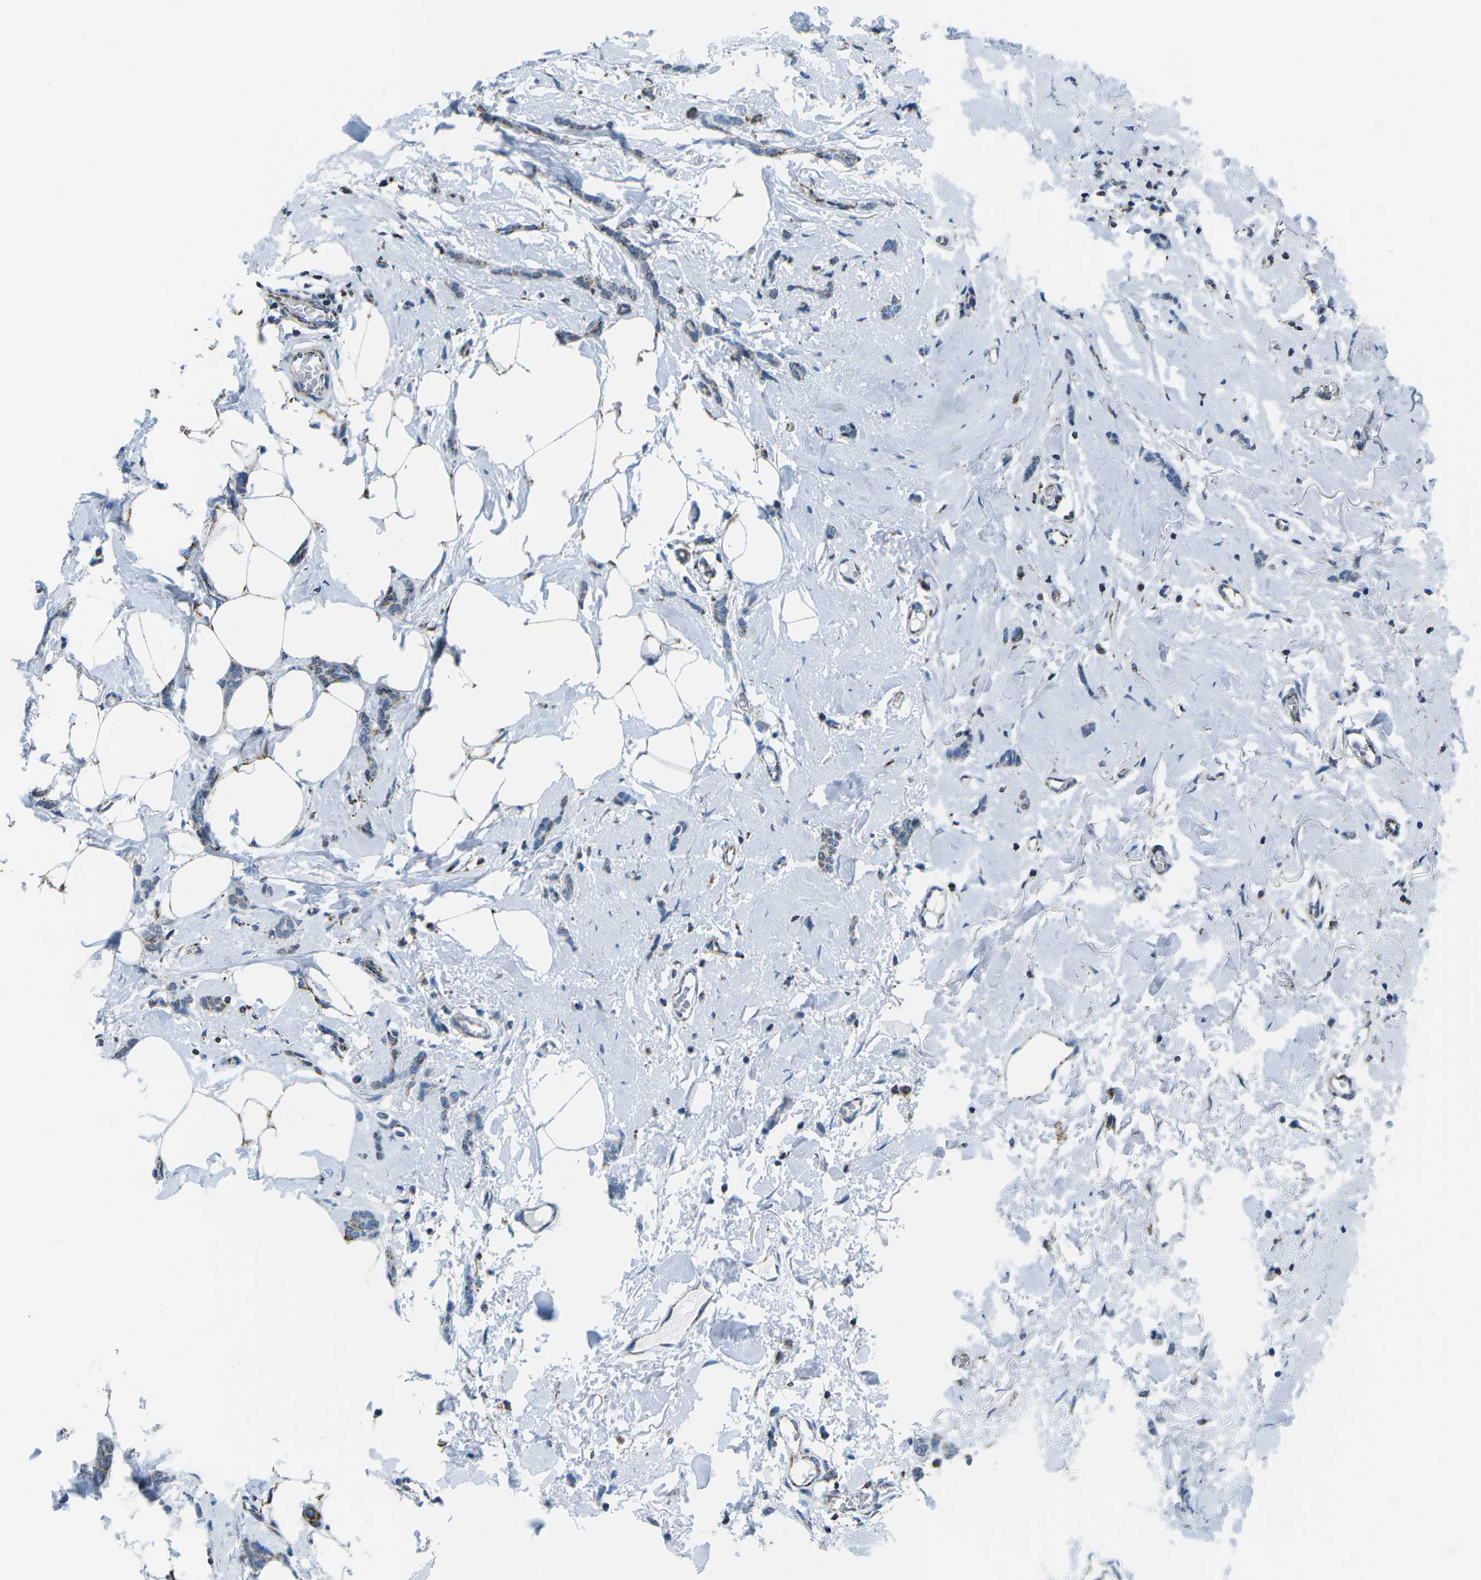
{"staining": {"intensity": "moderate", "quantity": "<25%", "location": "cytoplasmic/membranous"}, "tissue": "breast cancer", "cell_type": "Tumor cells", "image_type": "cancer", "snomed": [{"axis": "morphology", "description": "Lobular carcinoma"}, {"axis": "topography", "description": "Skin"}, {"axis": "topography", "description": "Breast"}], "caption": "Immunohistochemical staining of human breast lobular carcinoma exhibits low levels of moderate cytoplasmic/membranous protein staining in about <25% of tumor cells.", "gene": "COX6C", "patient": {"sex": "female", "age": 46}}